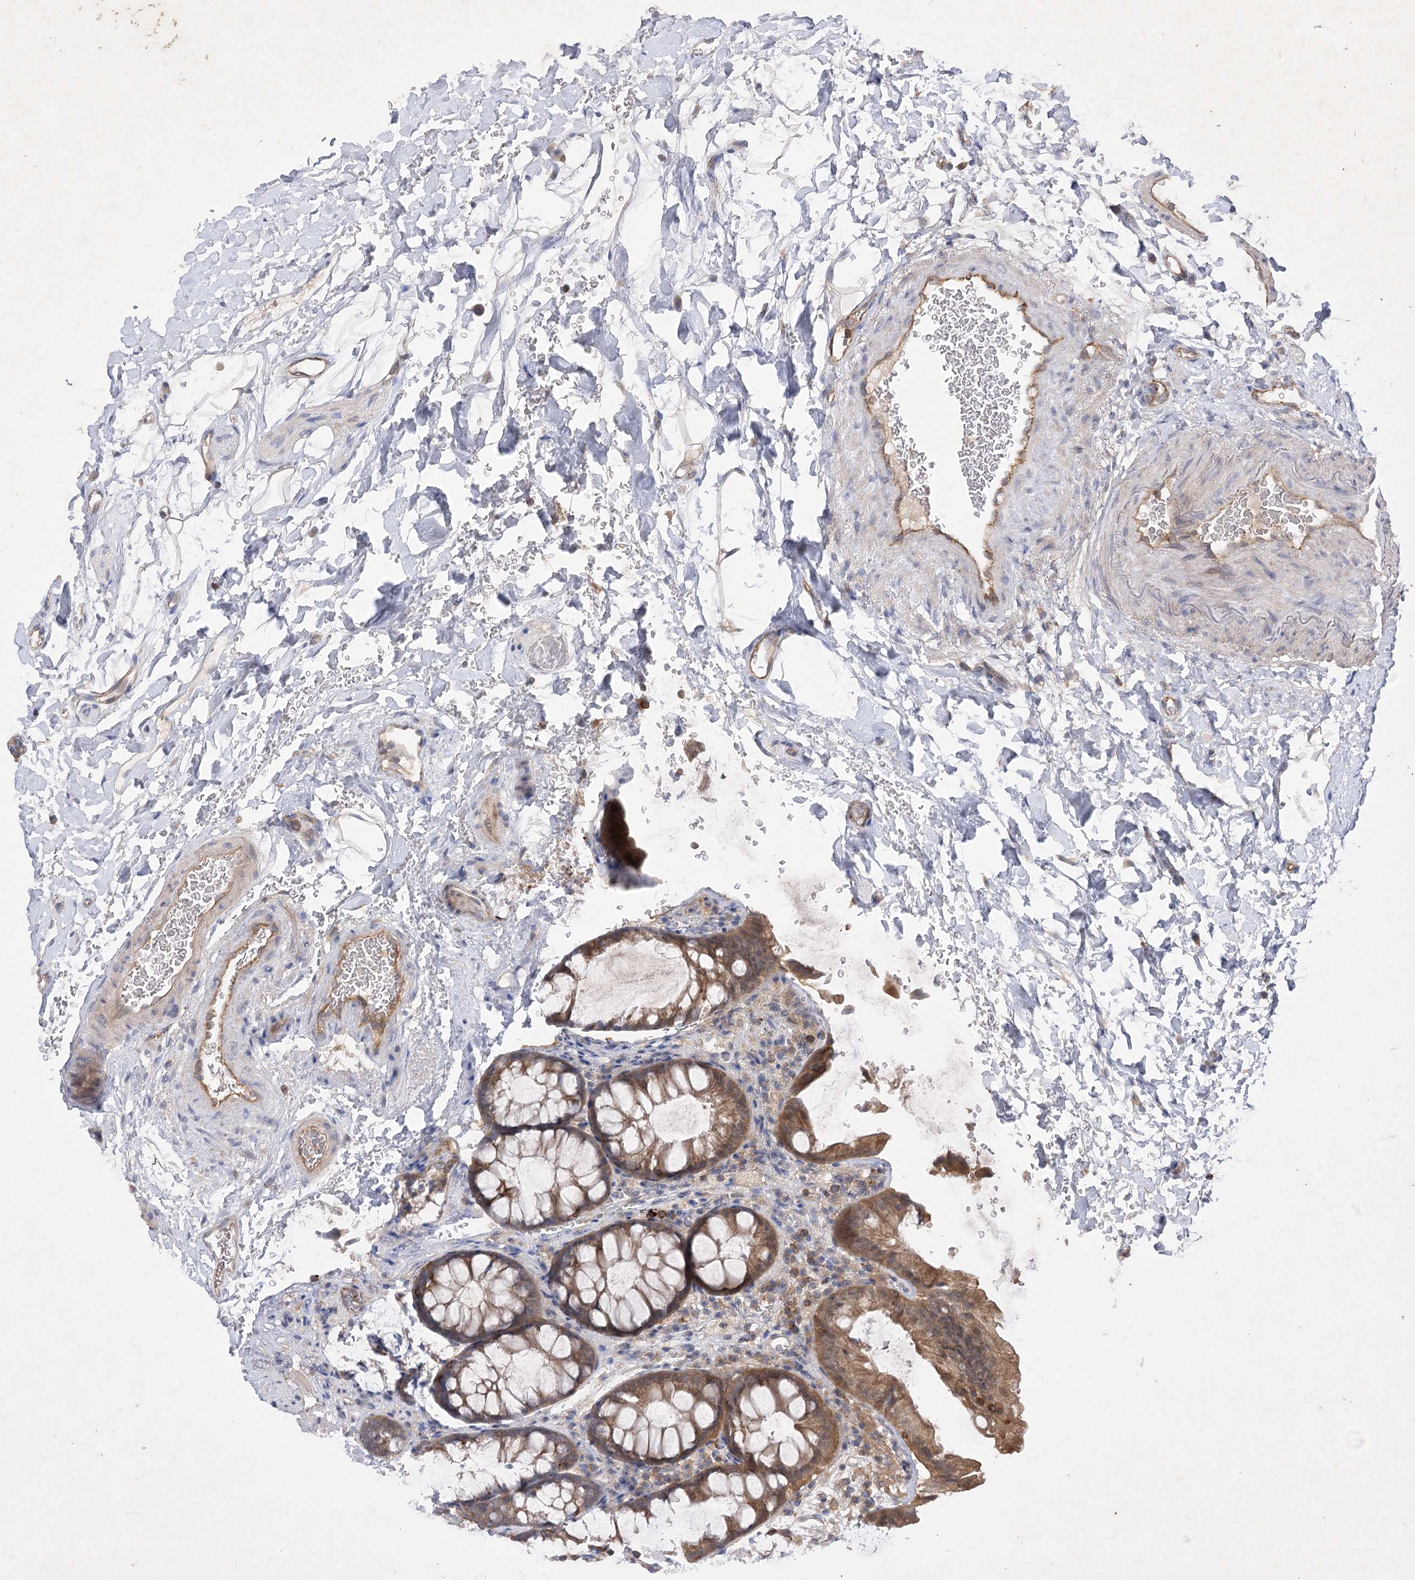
{"staining": {"intensity": "moderate", "quantity": "25%-75%", "location": "cytoplasmic/membranous"}, "tissue": "colon", "cell_type": "Endothelial cells", "image_type": "normal", "snomed": [{"axis": "morphology", "description": "Normal tissue, NOS"}, {"axis": "topography", "description": "Colon"}], "caption": "About 25%-75% of endothelial cells in normal human colon reveal moderate cytoplasmic/membranous protein positivity as visualized by brown immunohistochemical staining.", "gene": "BCR", "patient": {"sex": "female", "age": 62}}